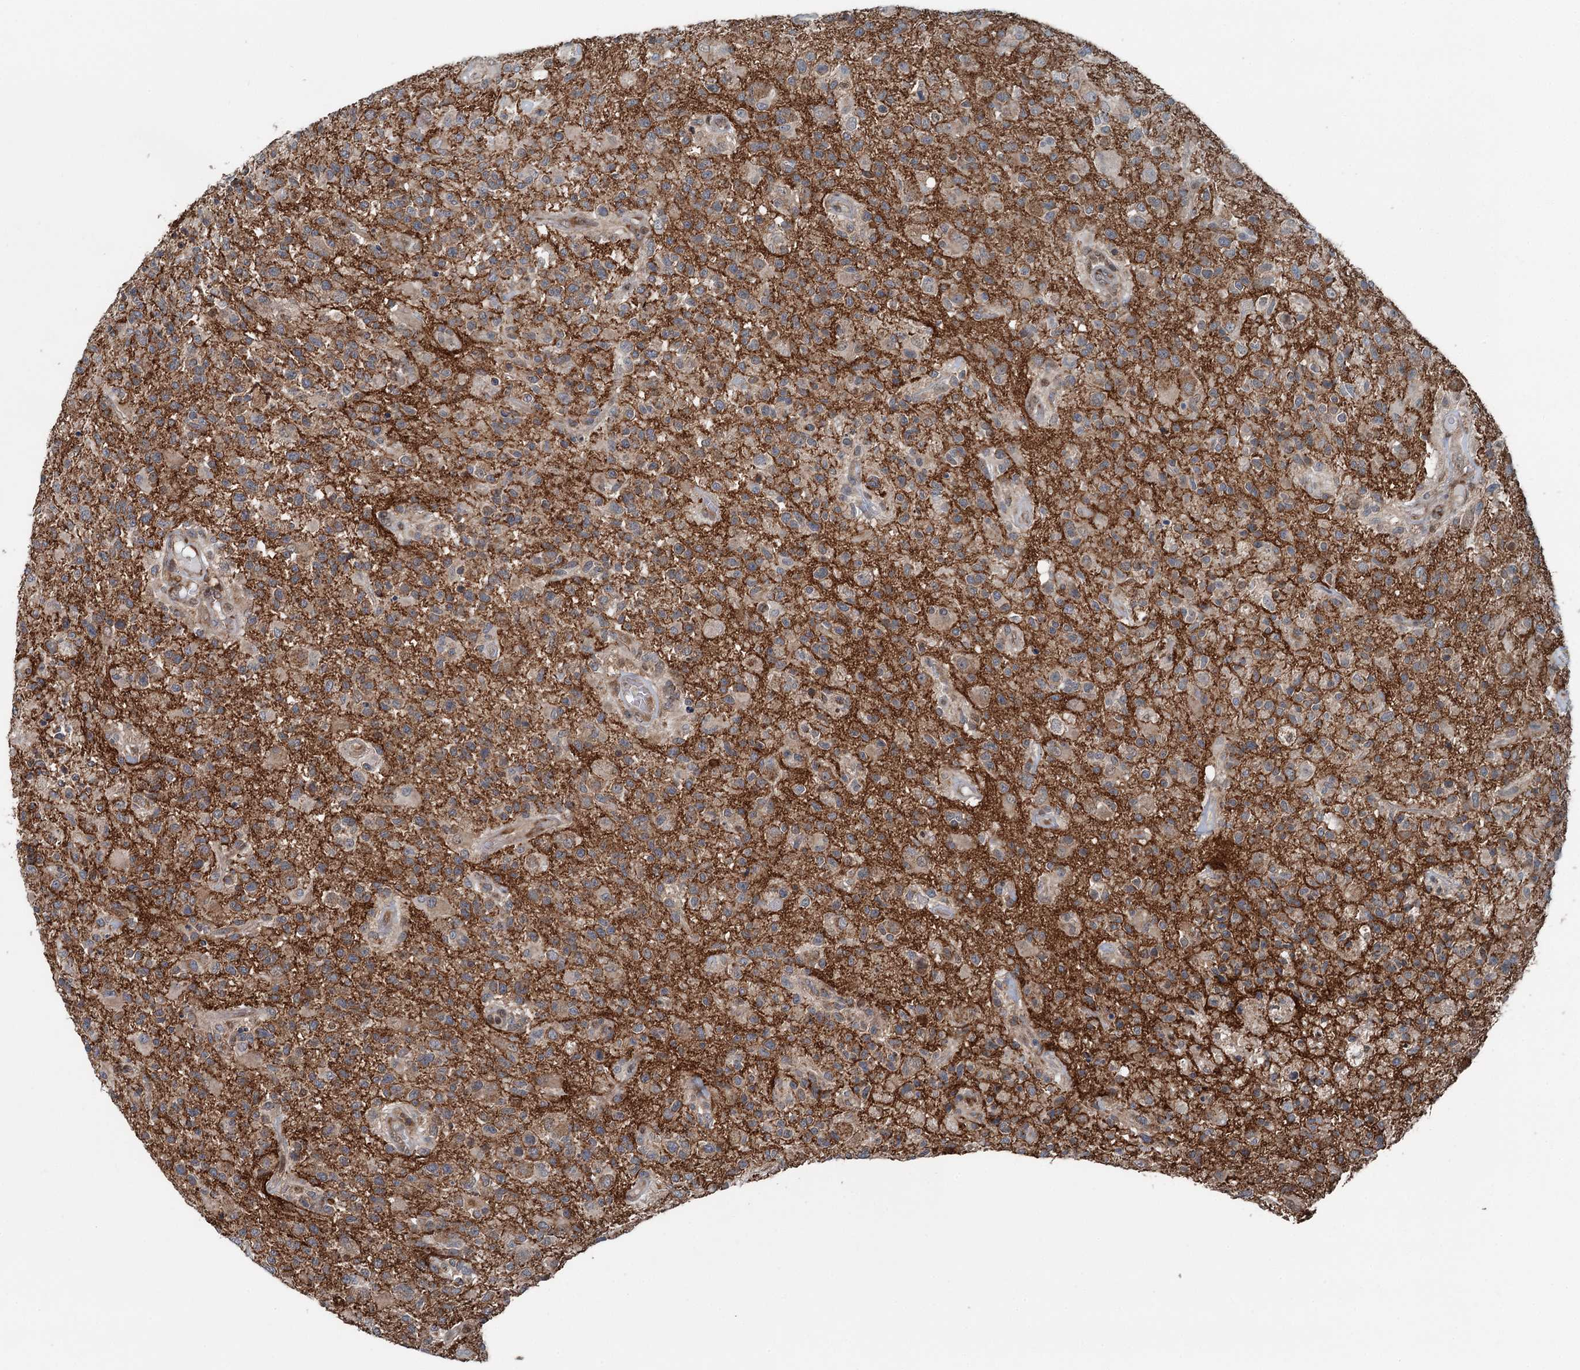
{"staining": {"intensity": "moderate", "quantity": "<25%", "location": "cytoplasmic/membranous"}, "tissue": "glioma", "cell_type": "Tumor cells", "image_type": "cancer", "snomed": [{"axis": "morphology", "description": "Glioma, malignant, High grade"}, {"axis": "morphology", "description": "Glioblastoma, NOS"}, {"axis": "topography", "description": "Brain"}], "caption": "Protein staining of malignant glioma (high-grade) tissue demonstrates moderate cytoplasmic/membranous expression in about <25% of tumor cells.", "gene": "WAPL", "patient": {"sex": "male", "age": 60}}